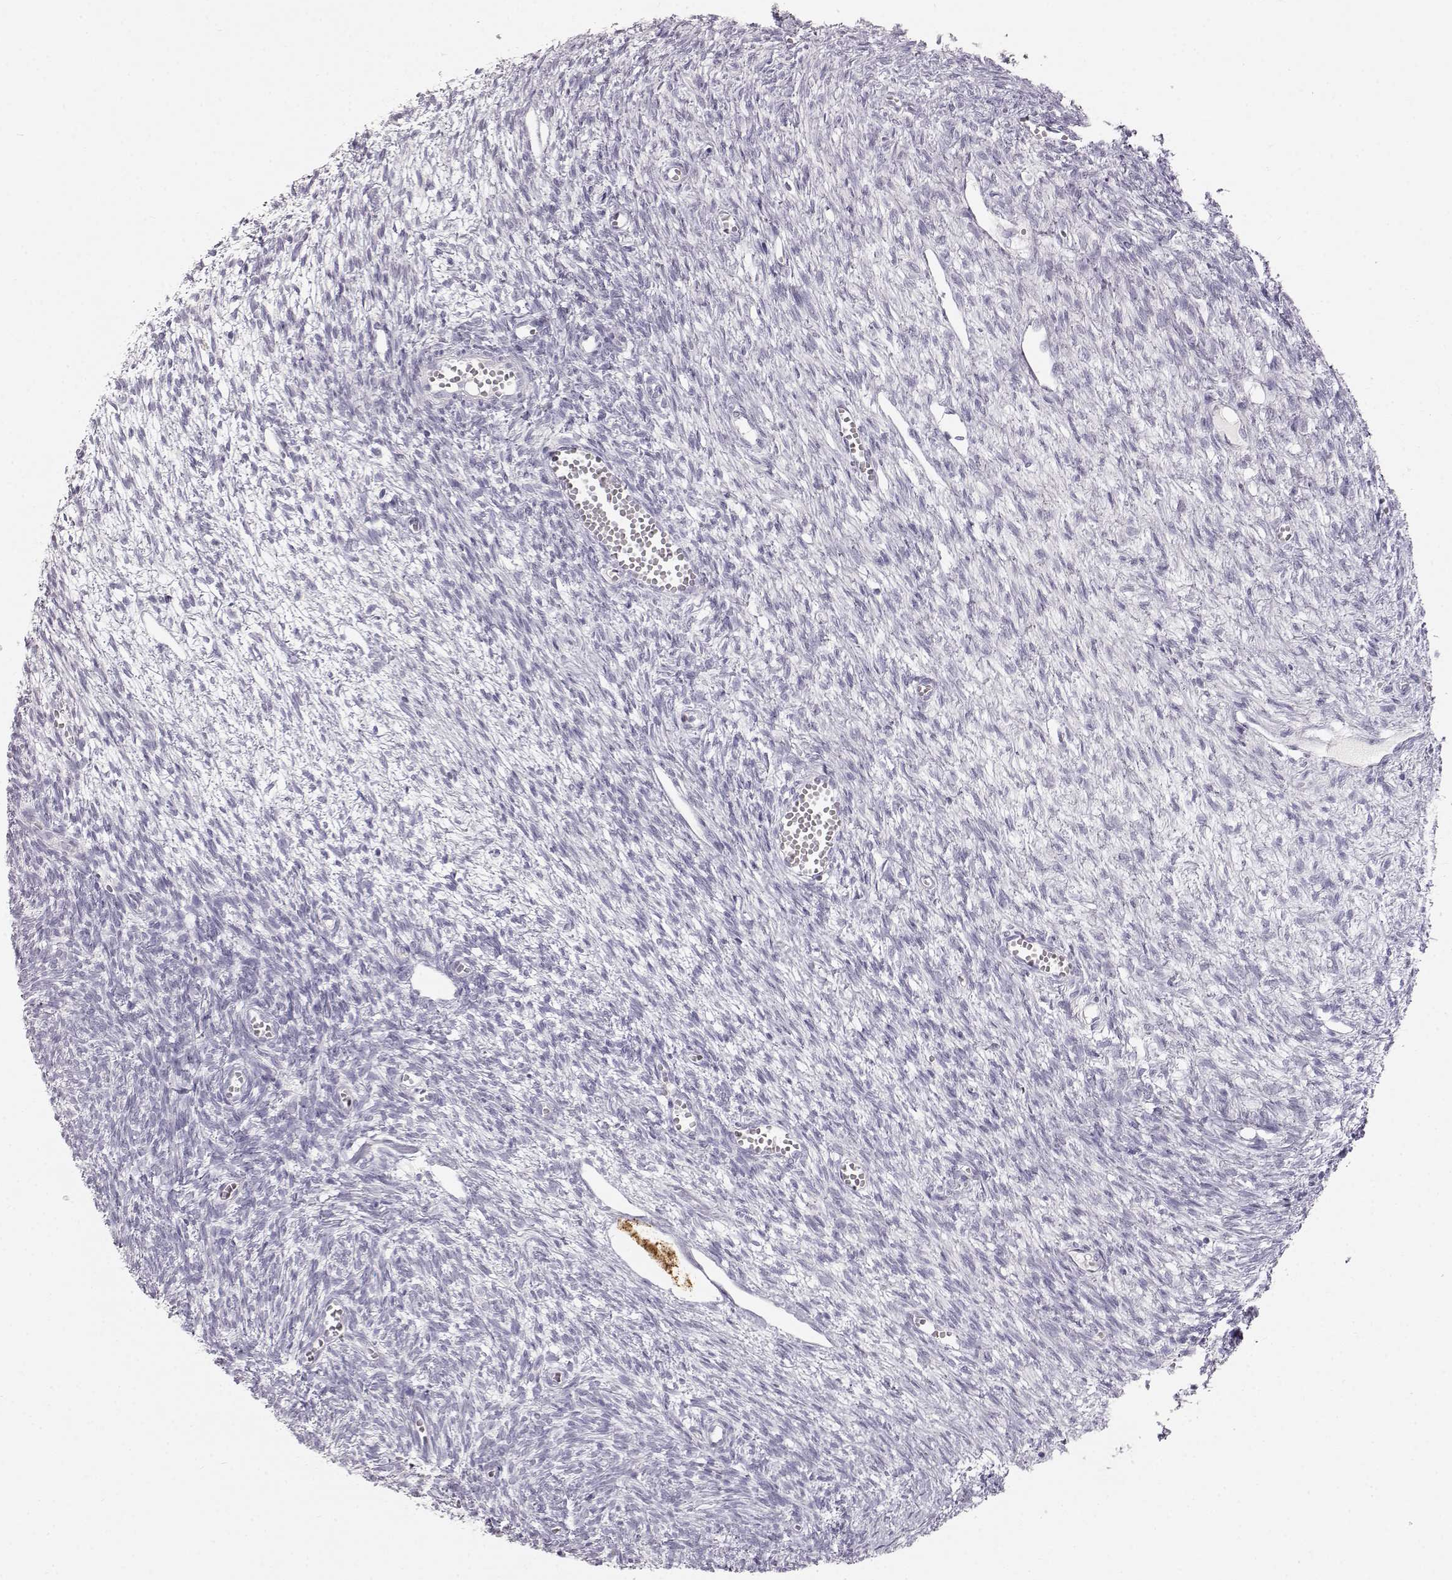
{"staining": {"intensity": "negative", "quantity": "none", "location": "none"}, "tissue": "ovary", "cell_type": "Follicle cells", "image_type": "normal", "snomed": [{"axis": "morphology", "description": "Normal tissue, NOS"}, {"axis": "topography", "description": "Ovary"}], "caption": "Follicle cells are negative for brown protein staining in benign ovary. (Stains: DAB (3,3'-diaminobenzidine) immunohistochemistry (IHC) with hematoxylin counter stain, Microscopy: brightfield microscopy at high magnification).", "gene": "KRTAP16", "patient": {"sex": "female", "age": 43}}